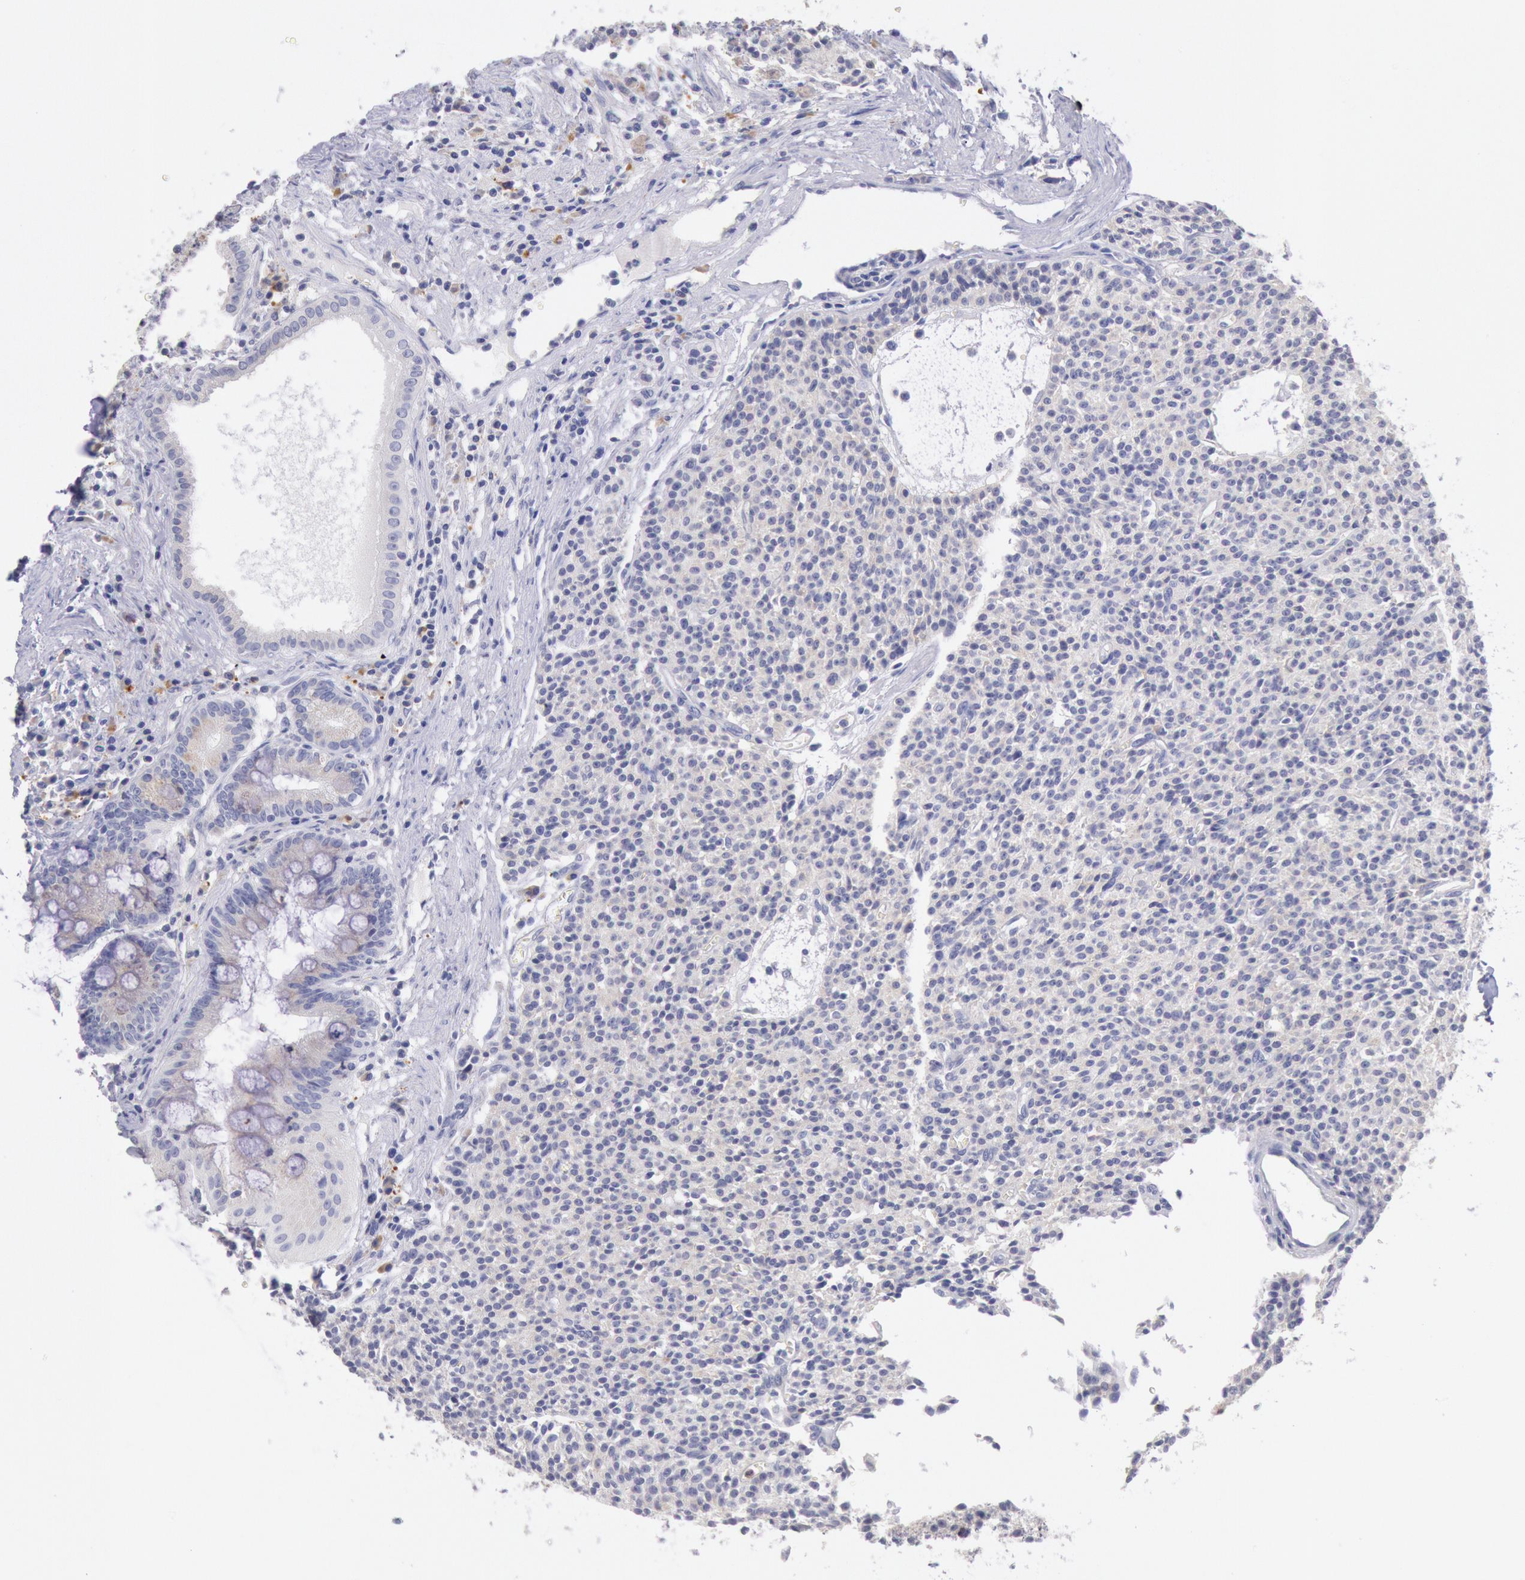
{"staining": {"intensity": "weak", "quantity": ">75%", "location": "cytoplasmic/membranous"}, "tissue": "carcinoid", "cell_type": "Tumor cells", "image_type": "cancer", "snomed": [{"axis": "morphology", "description": "Carcinoid, malignant, NOS"}, {"axis": "topography", "description": "Stomach"}], "caption": "Carcinoid tissue reveals weak cytoplasmic/membranous staining in approximately >75% of tumor cells, visualized by immunohistochemistry.", "gene": "GAL3ST1", "patient": {"sex": "female", "age": 76}}